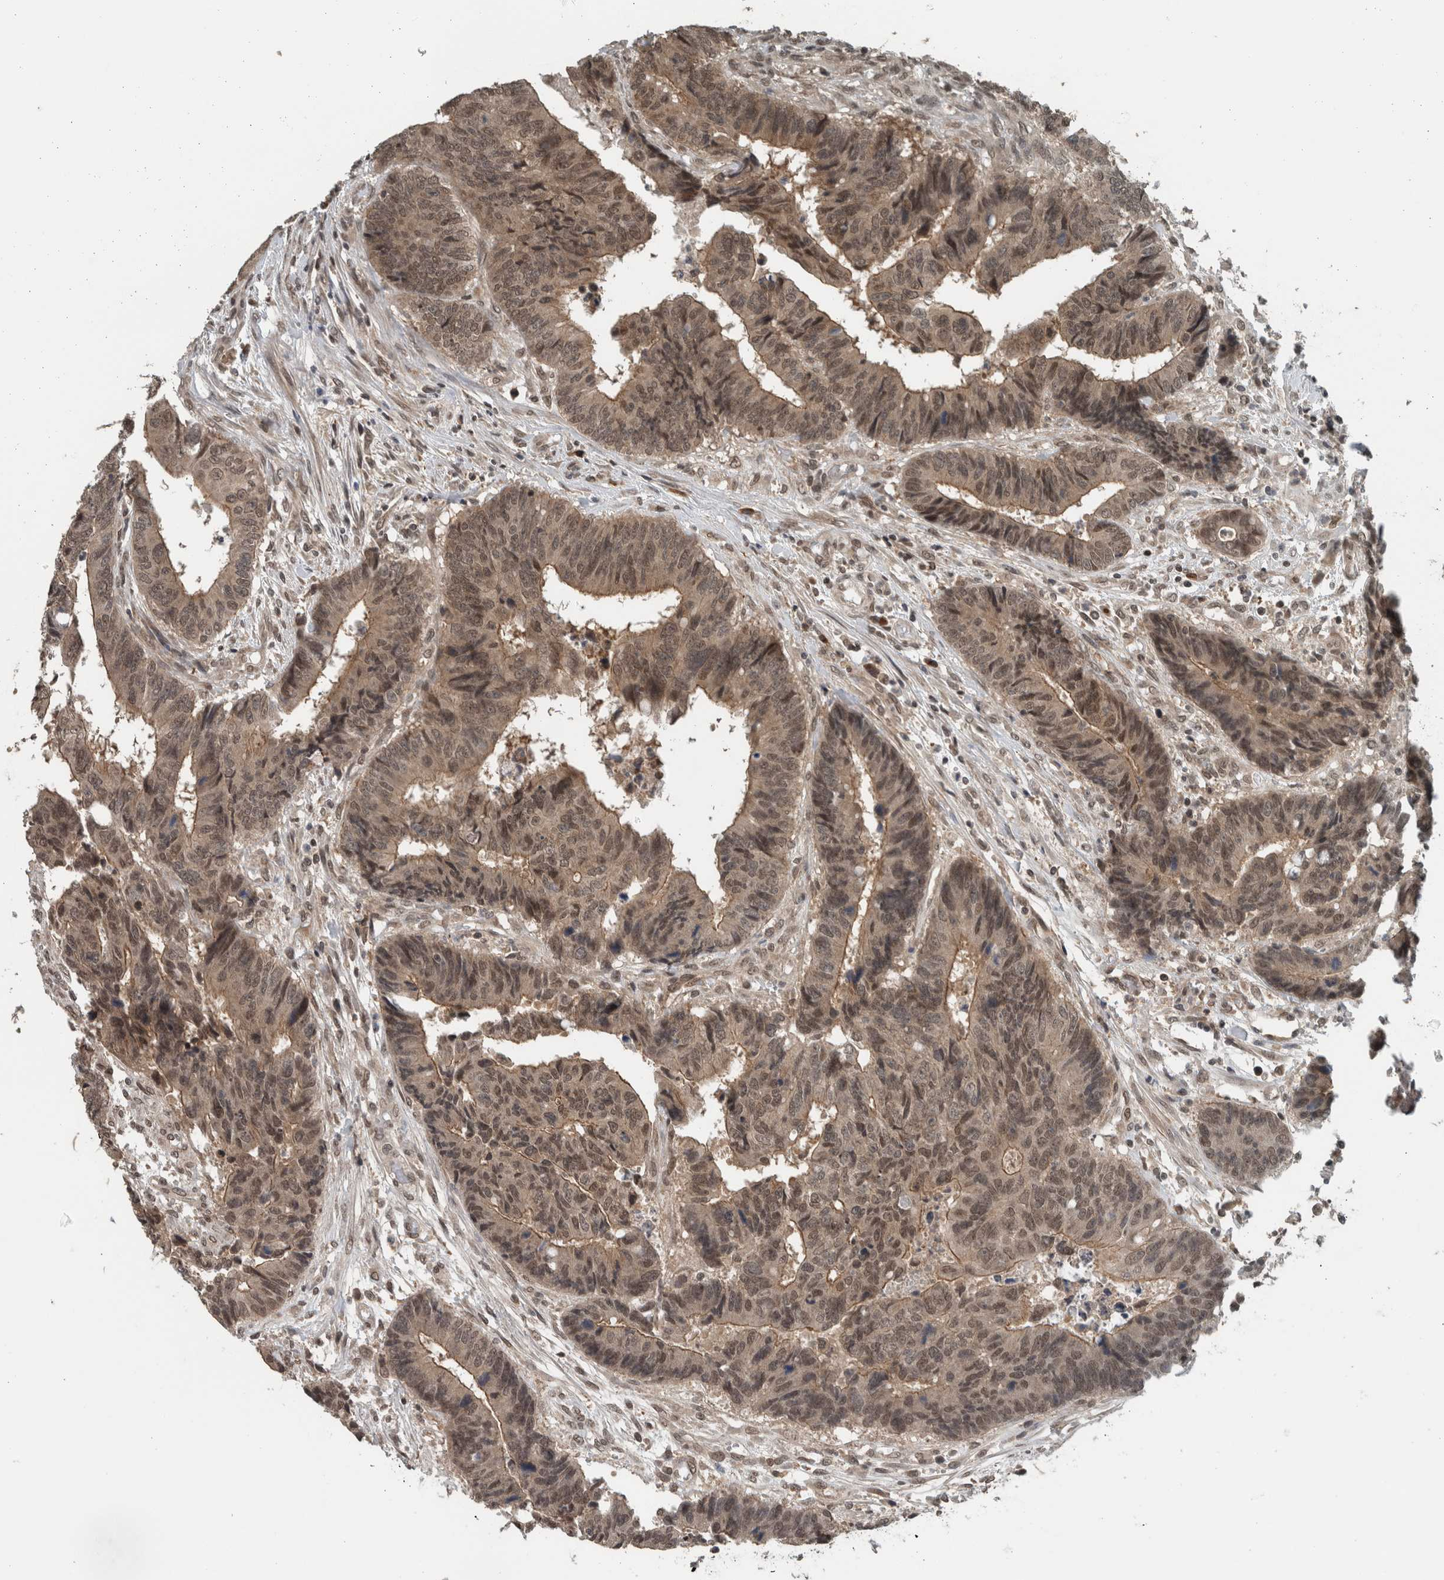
{"staining": {"intensity": "weak", "quantity": ">75%", "location": "cytoplasmic/membranous,nuclear"}, "tissue": "colorectal cancer", "cell_type": "Tumor cells", "image_type": "cancer", "snomed": [{"axis": "morphology", "description": "Adenocarcinoma, NOS"}, {"axis": "topography", "description": "Rectum"}], "caption": "The histopathology image exhibits immunohistochemical staining of adenocarcinoma (colorectal). There is weak cytoplasmic/membranous and nuclear staining is appreciated in approximately >75% of tumor cells.", "gene": "SPAG7", "patient": {"sex": "male", "age": 84}}